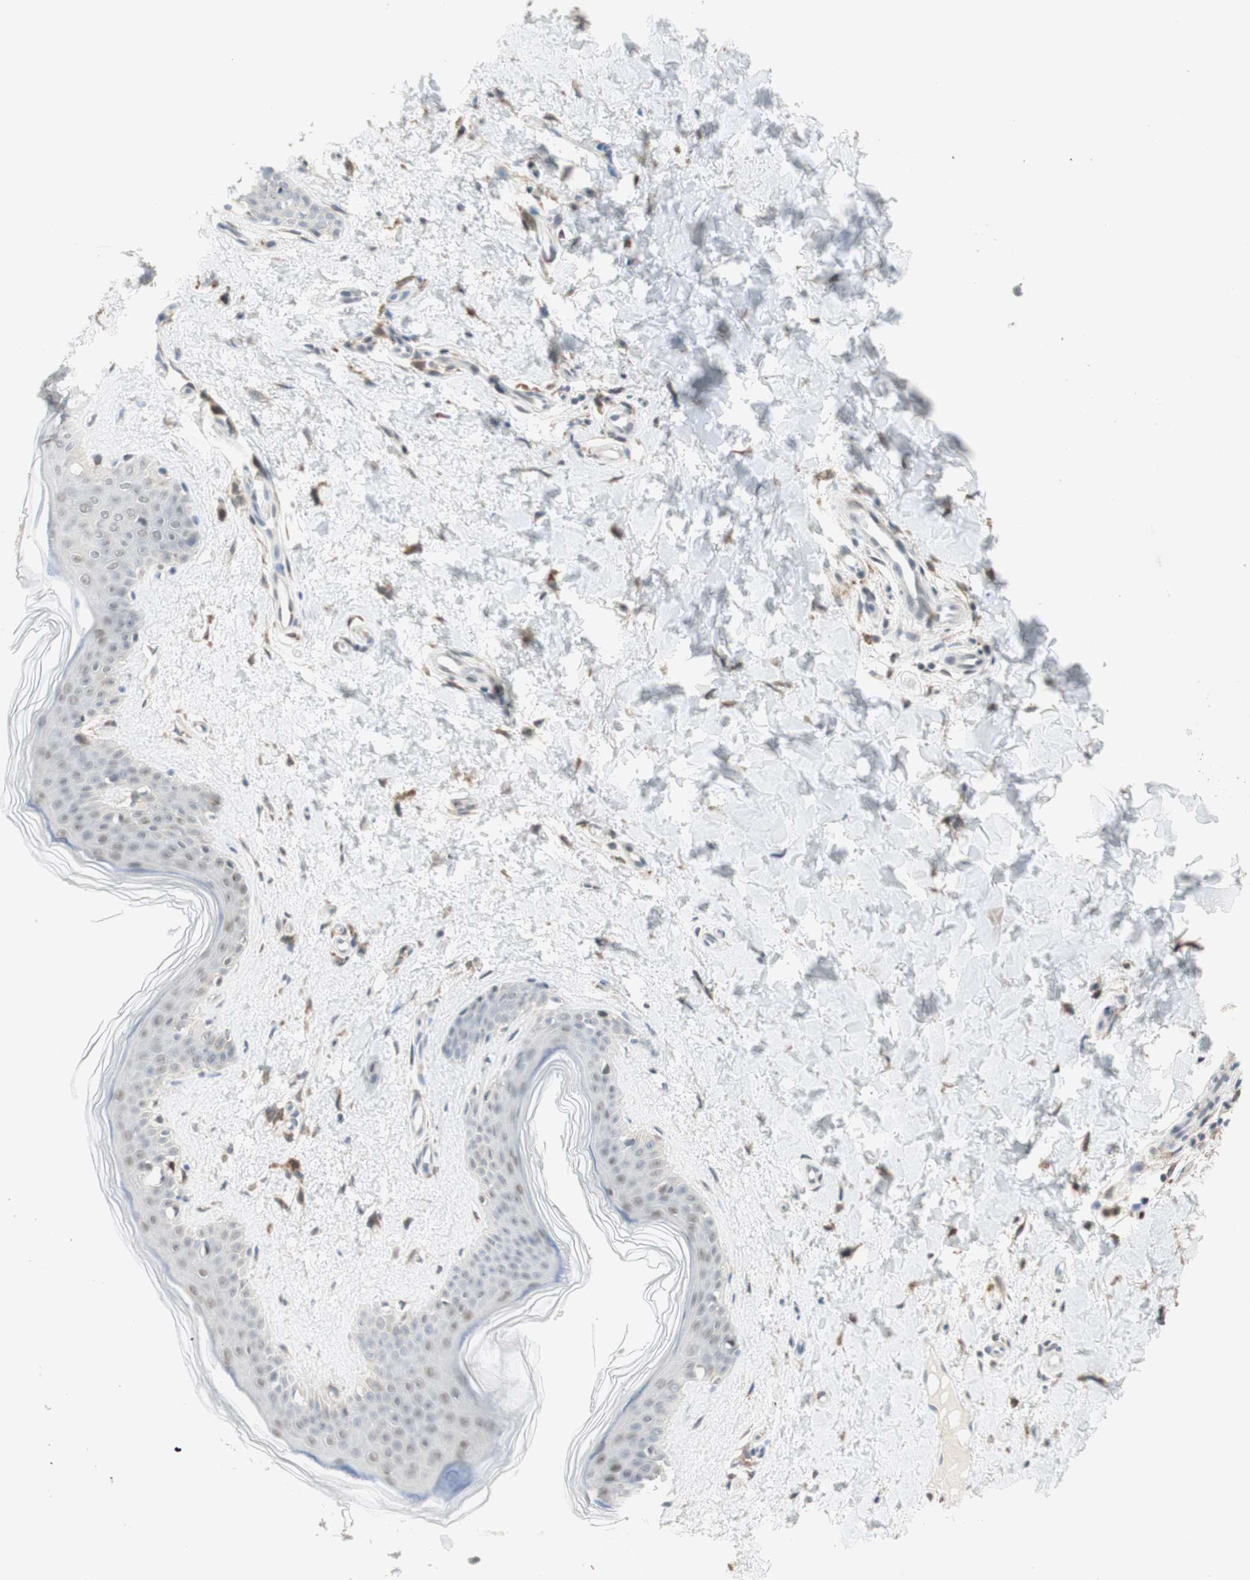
{"staining": {"intensity": "moderate", "quantity": ">75%", "location": "cytoplasmic/membranous"}, "tissue": "skin", "cell_type": "Fibroblasts", "image_type": "normal", "snomed": [{"axis": "morphology", "description": "Normal tissue, NOS"}, {"axis": "topography", "description": "Skin"}], "caption": "A medium amount of moderate cytoplasmic/membranous staining is seen in about >75% of fibroblasts in normal skin.", "gene": "GAPT", "patient": {"sex": "female", "age": 41}}